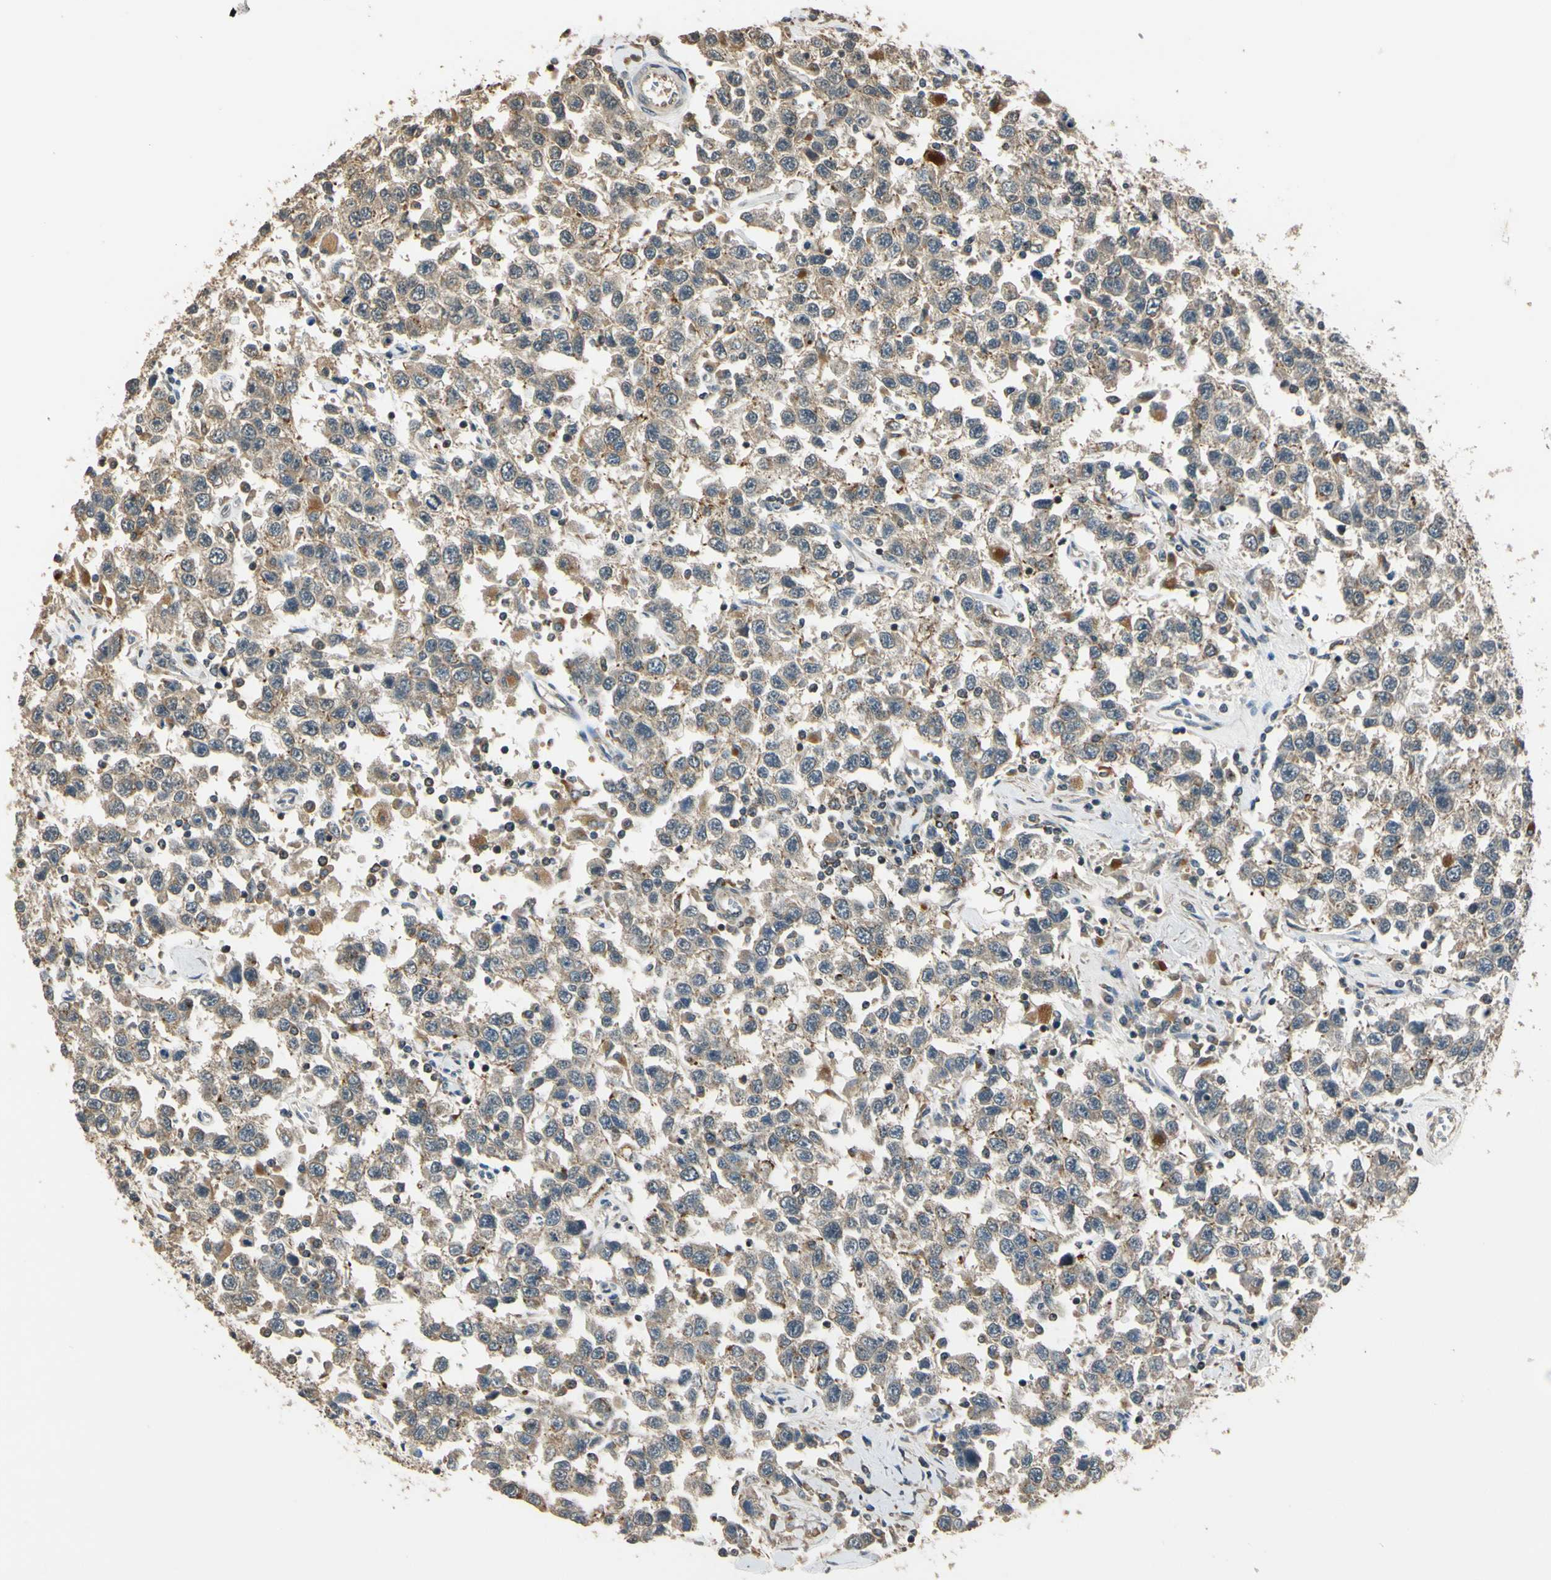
{"staining": {"intensity": "weak", "quantity": "<25%", "location": "cytoplasmic/membranous"}, "tissue": "testis cancer", "cell_type": "Tumor cells", "image_type": "cancer", "snomed": [{"axis": "morphology", "description": "Seminoma, NOS"}, {"axis": "topography", "description": "Testis"}], "caption": "There is no significant staining in tumor cells of testis cancer (seminoma).", "gene": "LAMTOR1", "patient": {"sex": "male", "age": 41}}